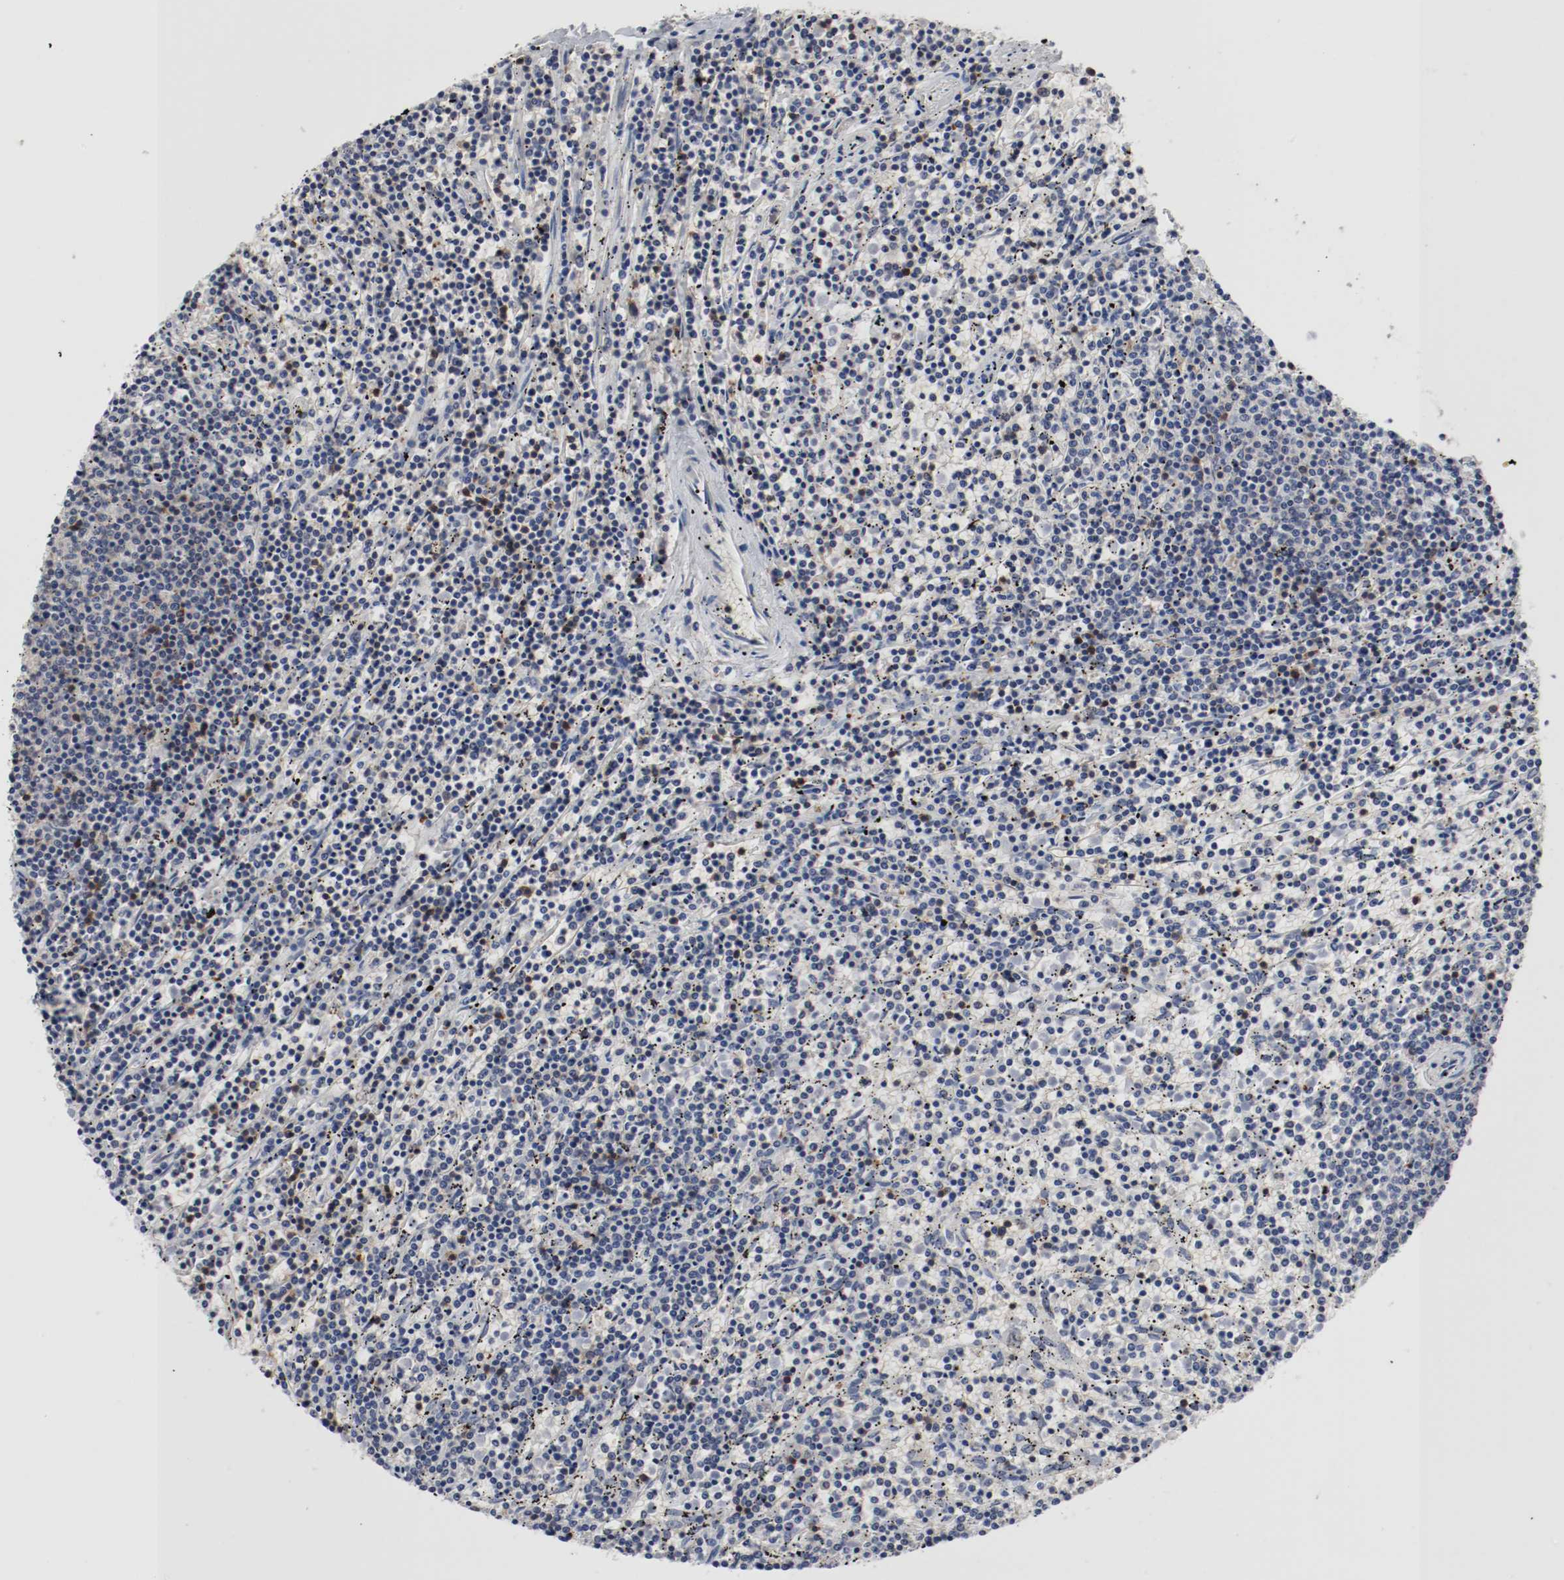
{"staining": {"intensity": "negative", "quantity": "none", "location": "none"}, "tissue": "lymphoma", "cell_type": "Tumor cells", "image_type": "cancer", "snomed": [{"axis": "morphology", "description": "Malignant lymphoma, non-Hodgkin's type, Low grade"}, {"axis": "topography", "description": "Spleen"}], "caption": "An immunohistochemistry (IHC) histopathology image of lymphoma is shown. There is no staining in tumor cells of lymphoma. (Stains: DAB IHC with hematoxylin counter stain, Microscopy: brightfield microscopy at high magnification).", "gene": "JUND", "patient": {"sex": "female", "age": 50}}